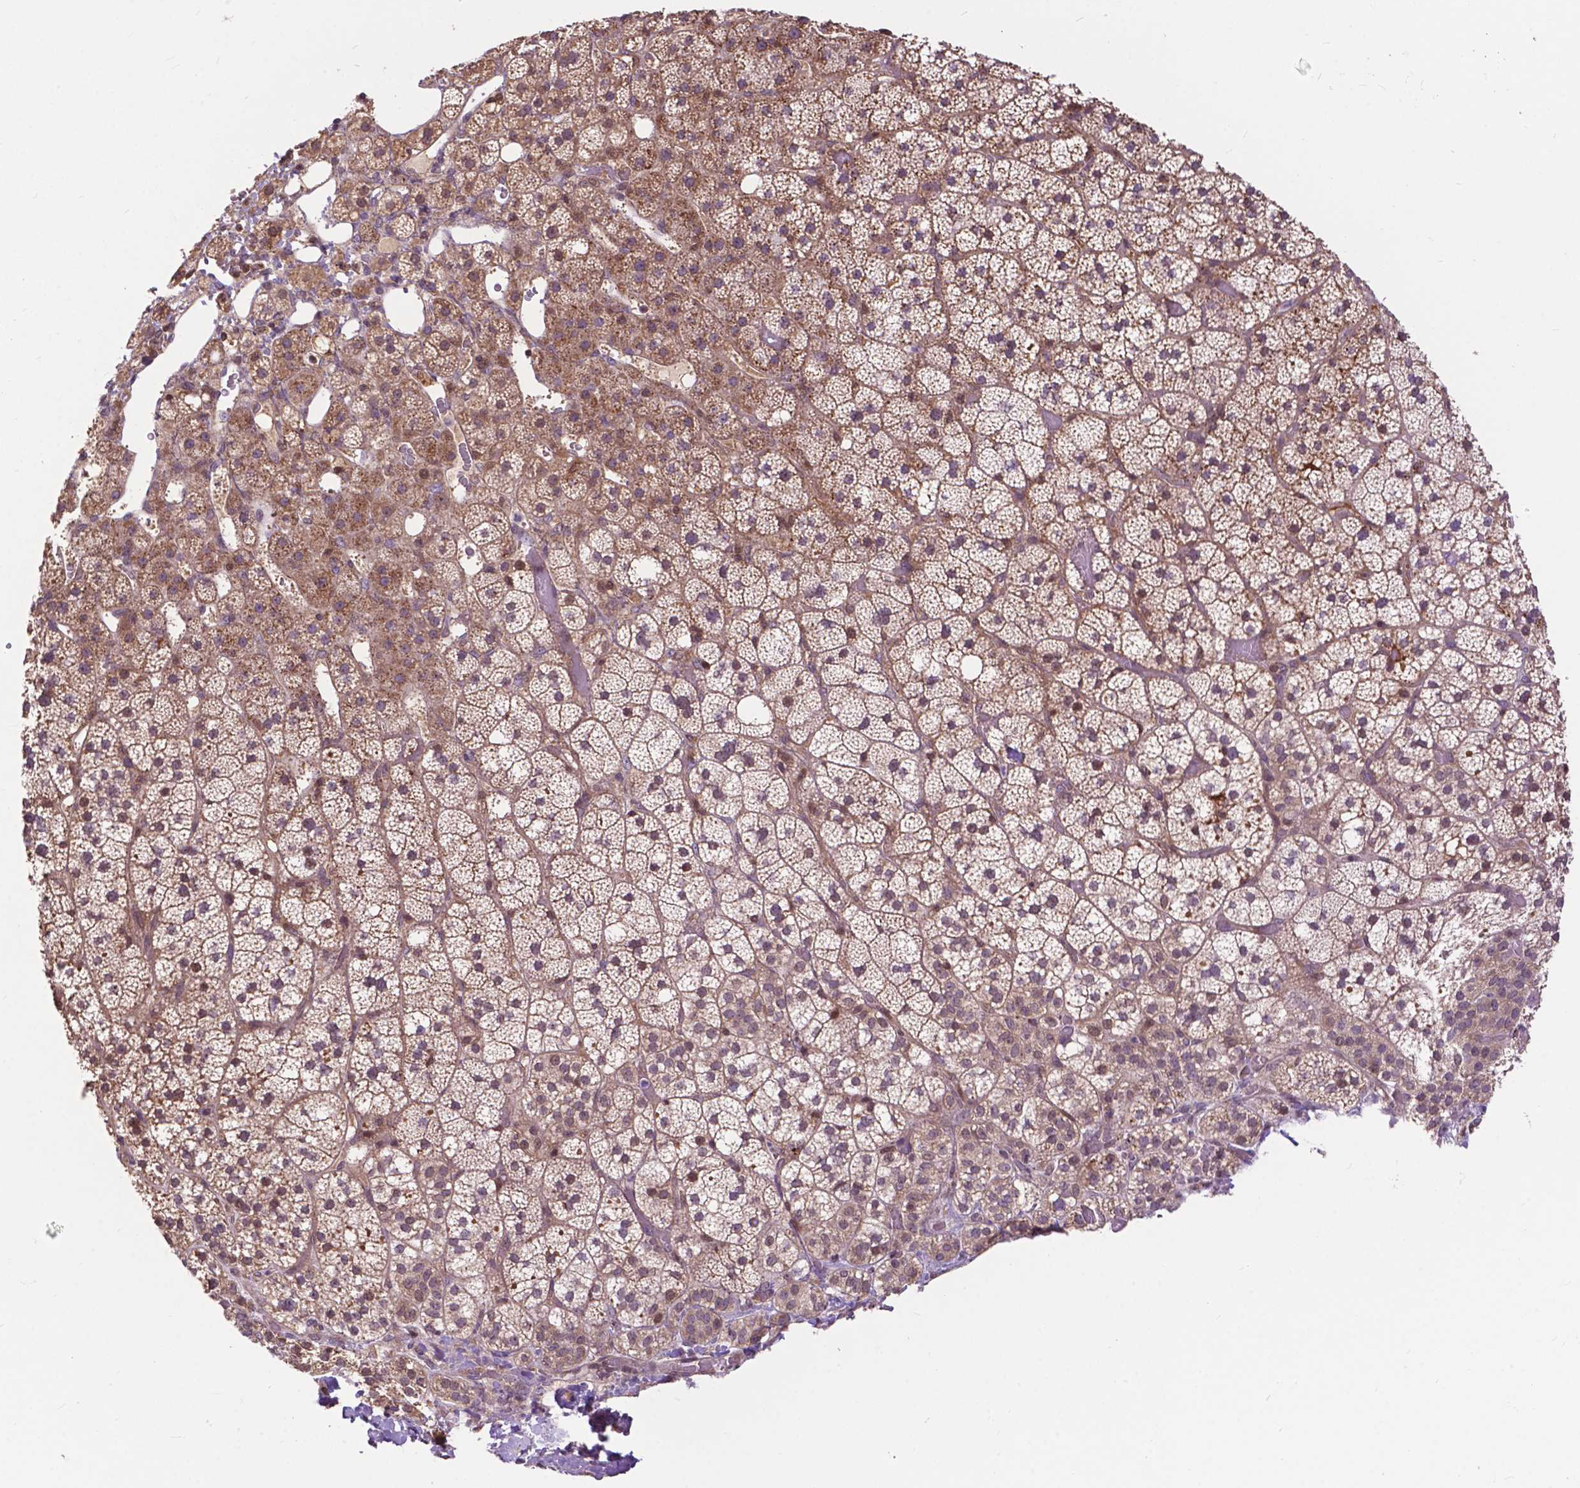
{"staining": {"intensity": "moderate", "quantity": ">75%", "location": "cytoplasmic/membranous"}, "tissue": "adrenal gland", "cell_type": "Glandular cells", "image_type": "normal", "snomed": [{"axis": "morphology", "description": "Normal tissue, NOS"}, {"axis": "topography", "description": "Adrenal gland"}], "caption": "Adrenal gland stained with DAB IHC demonstrates medium levels of moderate cytoplasmic/membranous expression in approximately >75% of glandular cells.", "gene": "CHMP4A", "patient": {"sex": "male", "age": 53}}